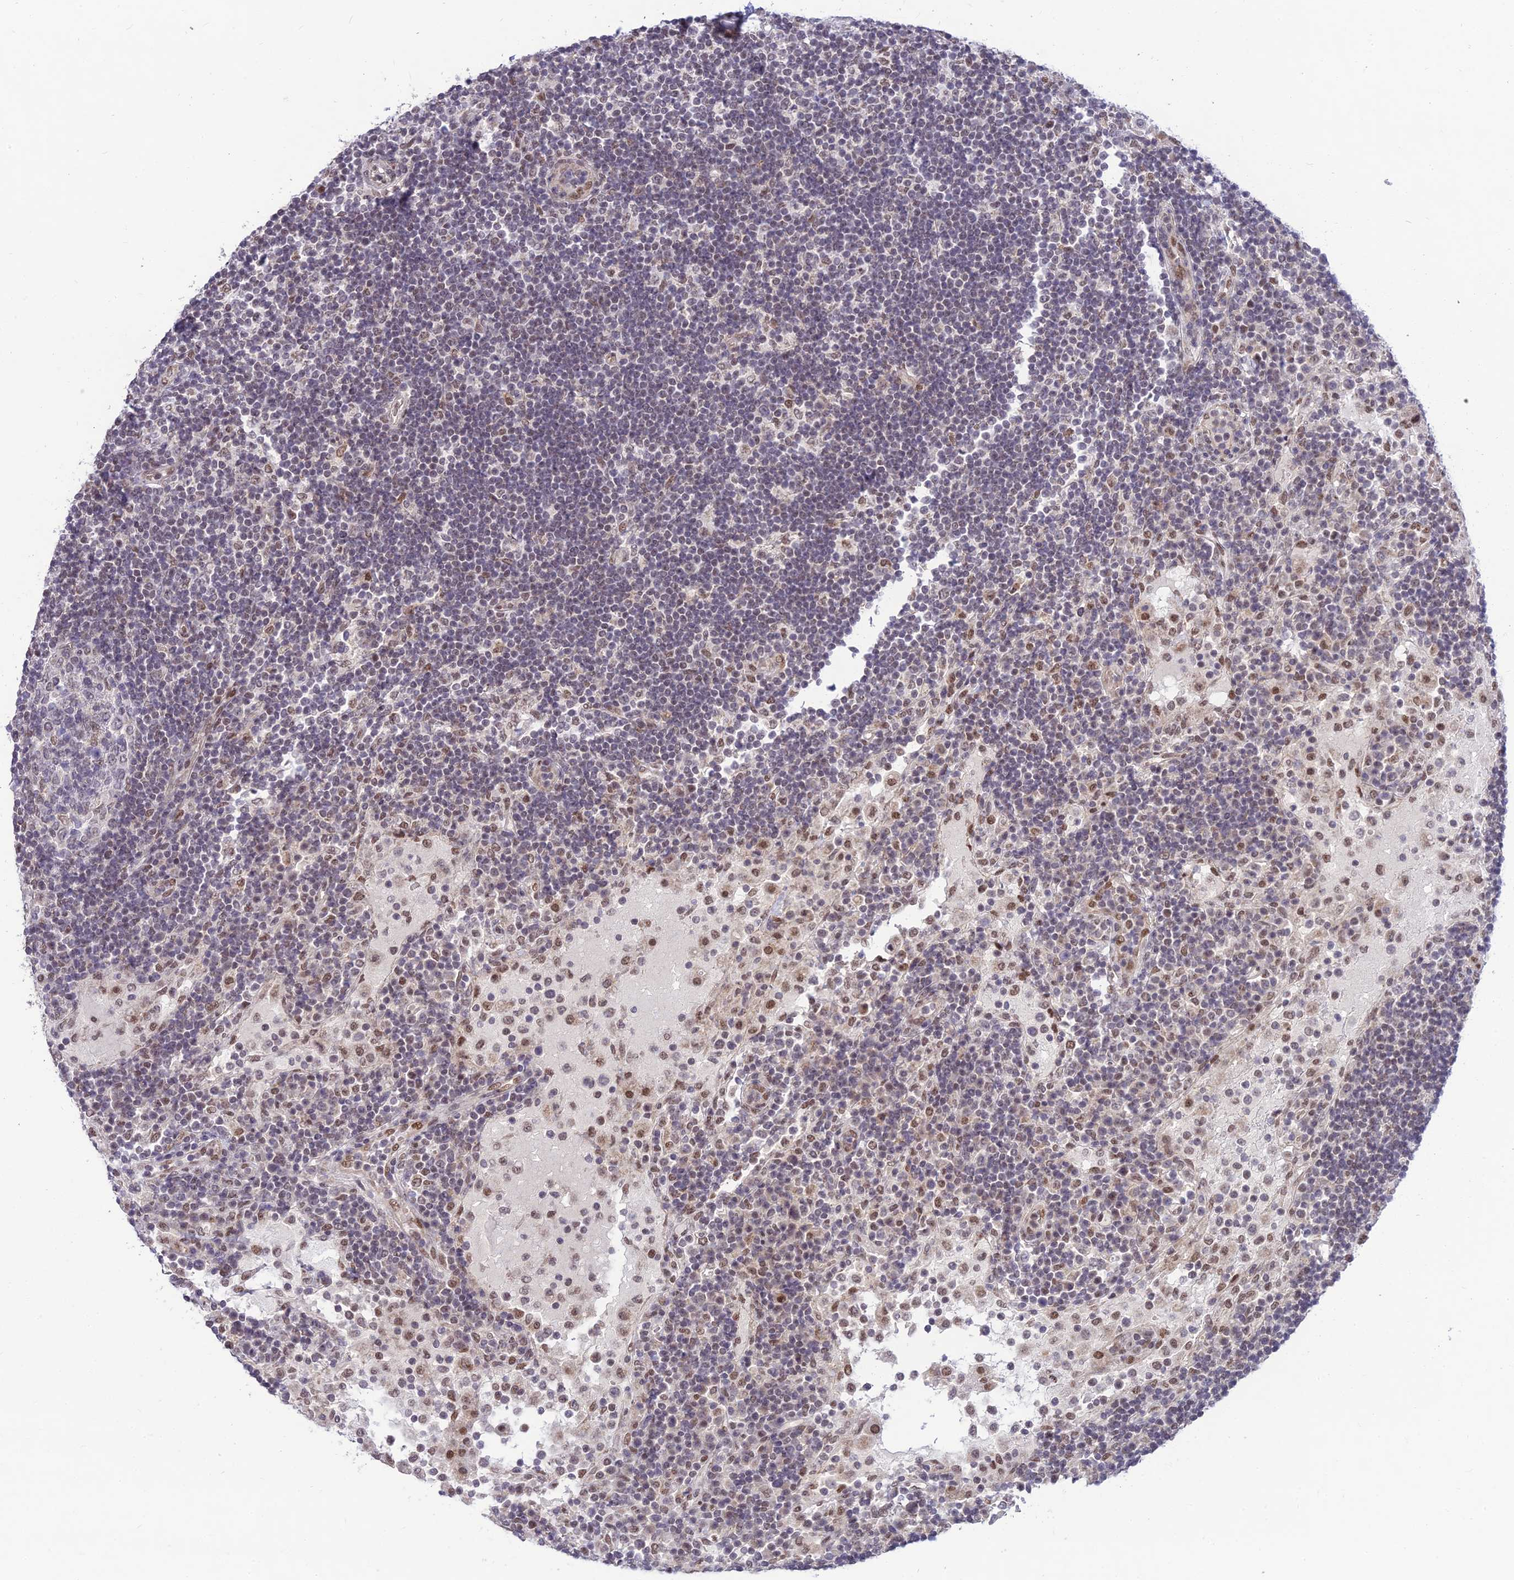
{"staining": {"intensity": "negative", "quantity": "none", "location": "none"}, "tissue": "lymph node", "cell_type": "Germinal center cells", "image_type": "normal", "snomed": [{"axis": "morphology", "description": "Normal tissue, NOS"}, {"axis": "topography", "description": "Lymph node"}], "caption": "Germinal center cells are negative for protein expression in unremarkable human lymph node. The staining was performed using DAB to visualize the protein expression in brown, while the nuclei were stained in blue with hematoxylin (Magnification: 20x).", "gene": "MICOS13", "patient": {"sex": "female", "age": 53}}